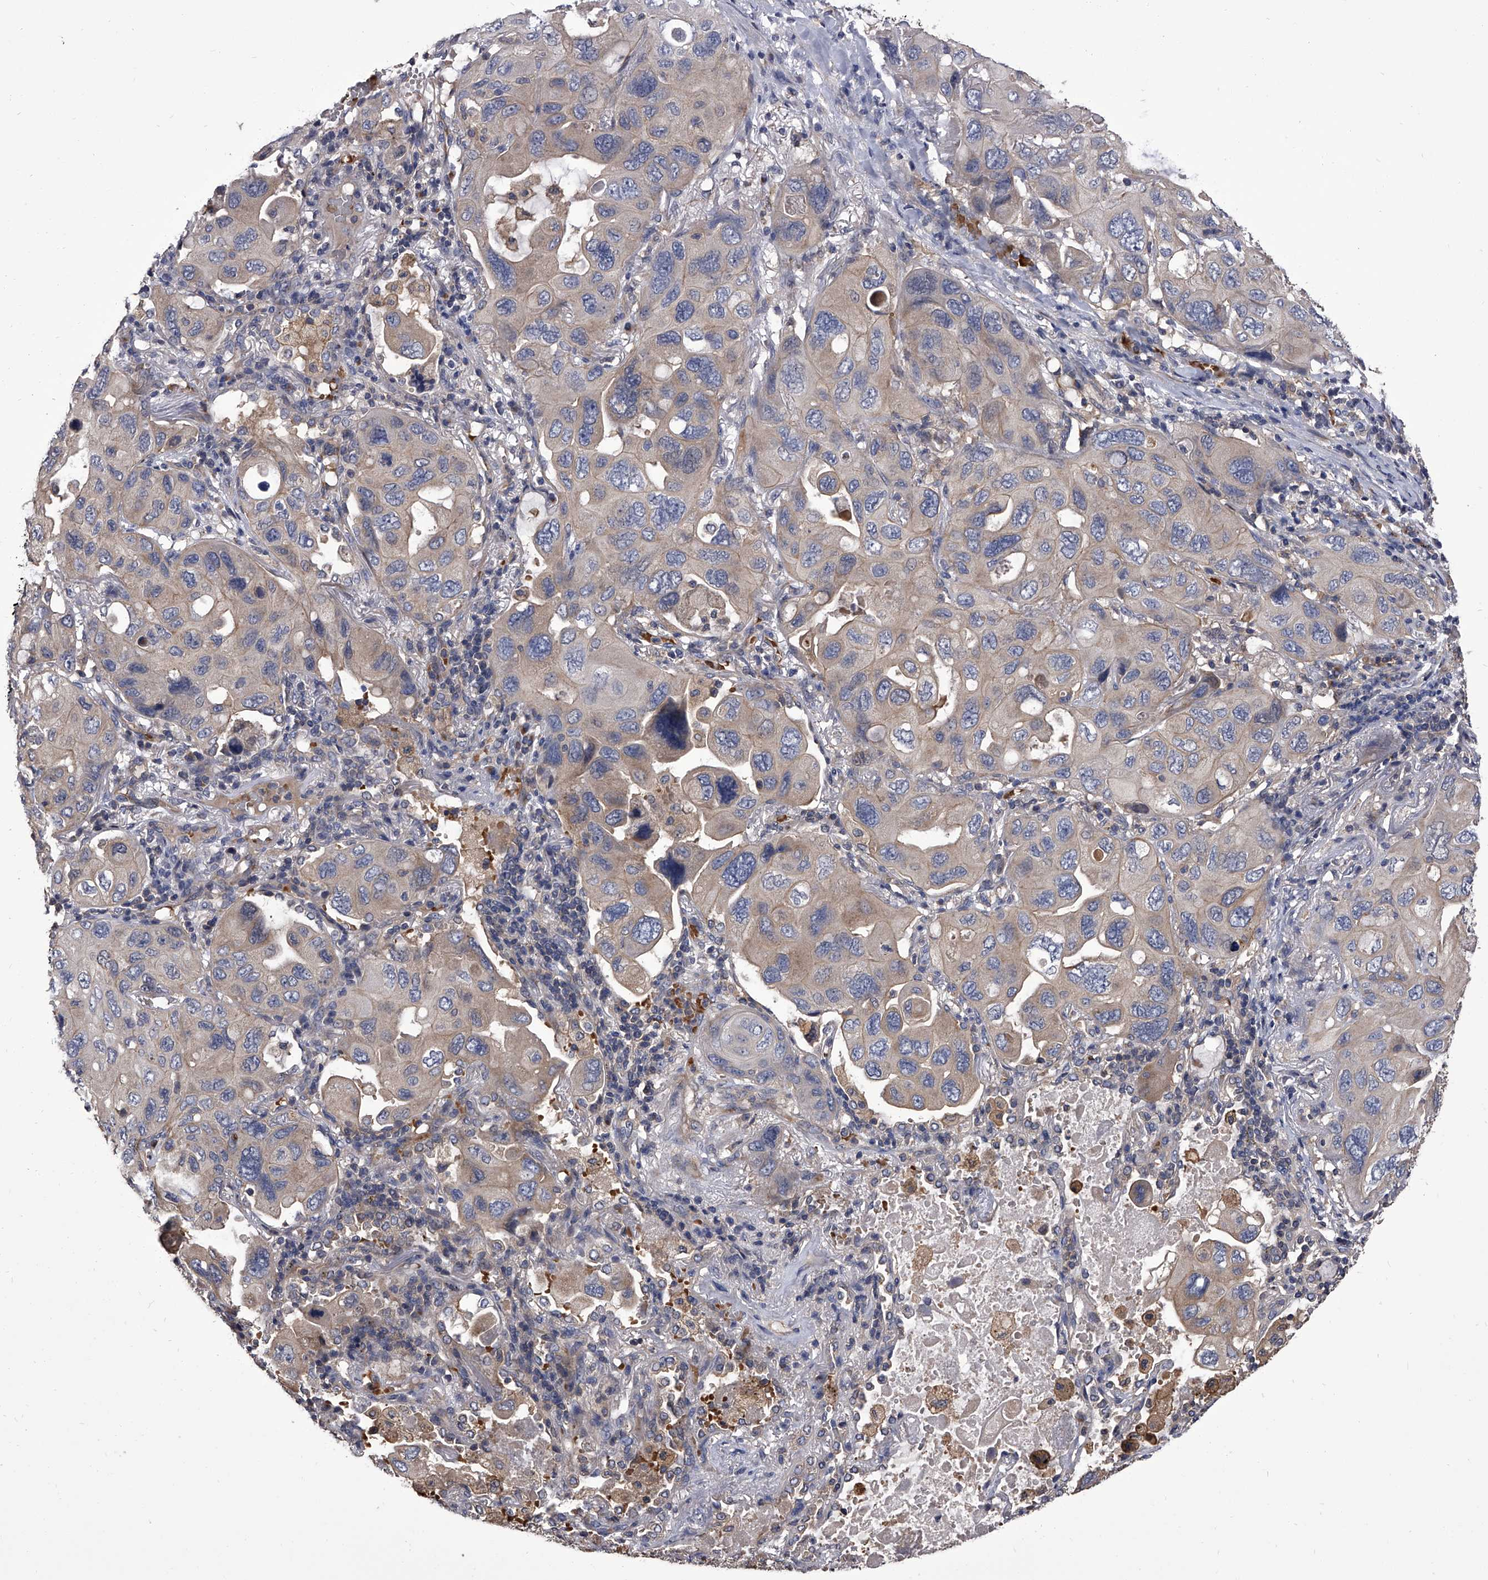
{"staining": {"intensity": "weak", "quantity": ">75%", "location": "cytoplasmic/membranous"}, "tissue": "lung cancer", "cell_type": "Tumor cells", "image_type": "cancer", "snomed": [{"axis": "morphology", "description": "Squamous cell carcinoma, NOS"}, {"axis": "topography", "description": "Lung"}], "caption": "Immunohistochemistry (DAB) staining of lung cancer reveals weak cytoplasmic/membranous protein positivity in approximately >75% of tumor cells. The protein of interest is shown in brown color, while the nuclei are stained blue.", "gene": "STK36", "patient": {"sex": "female", "age": 73}}